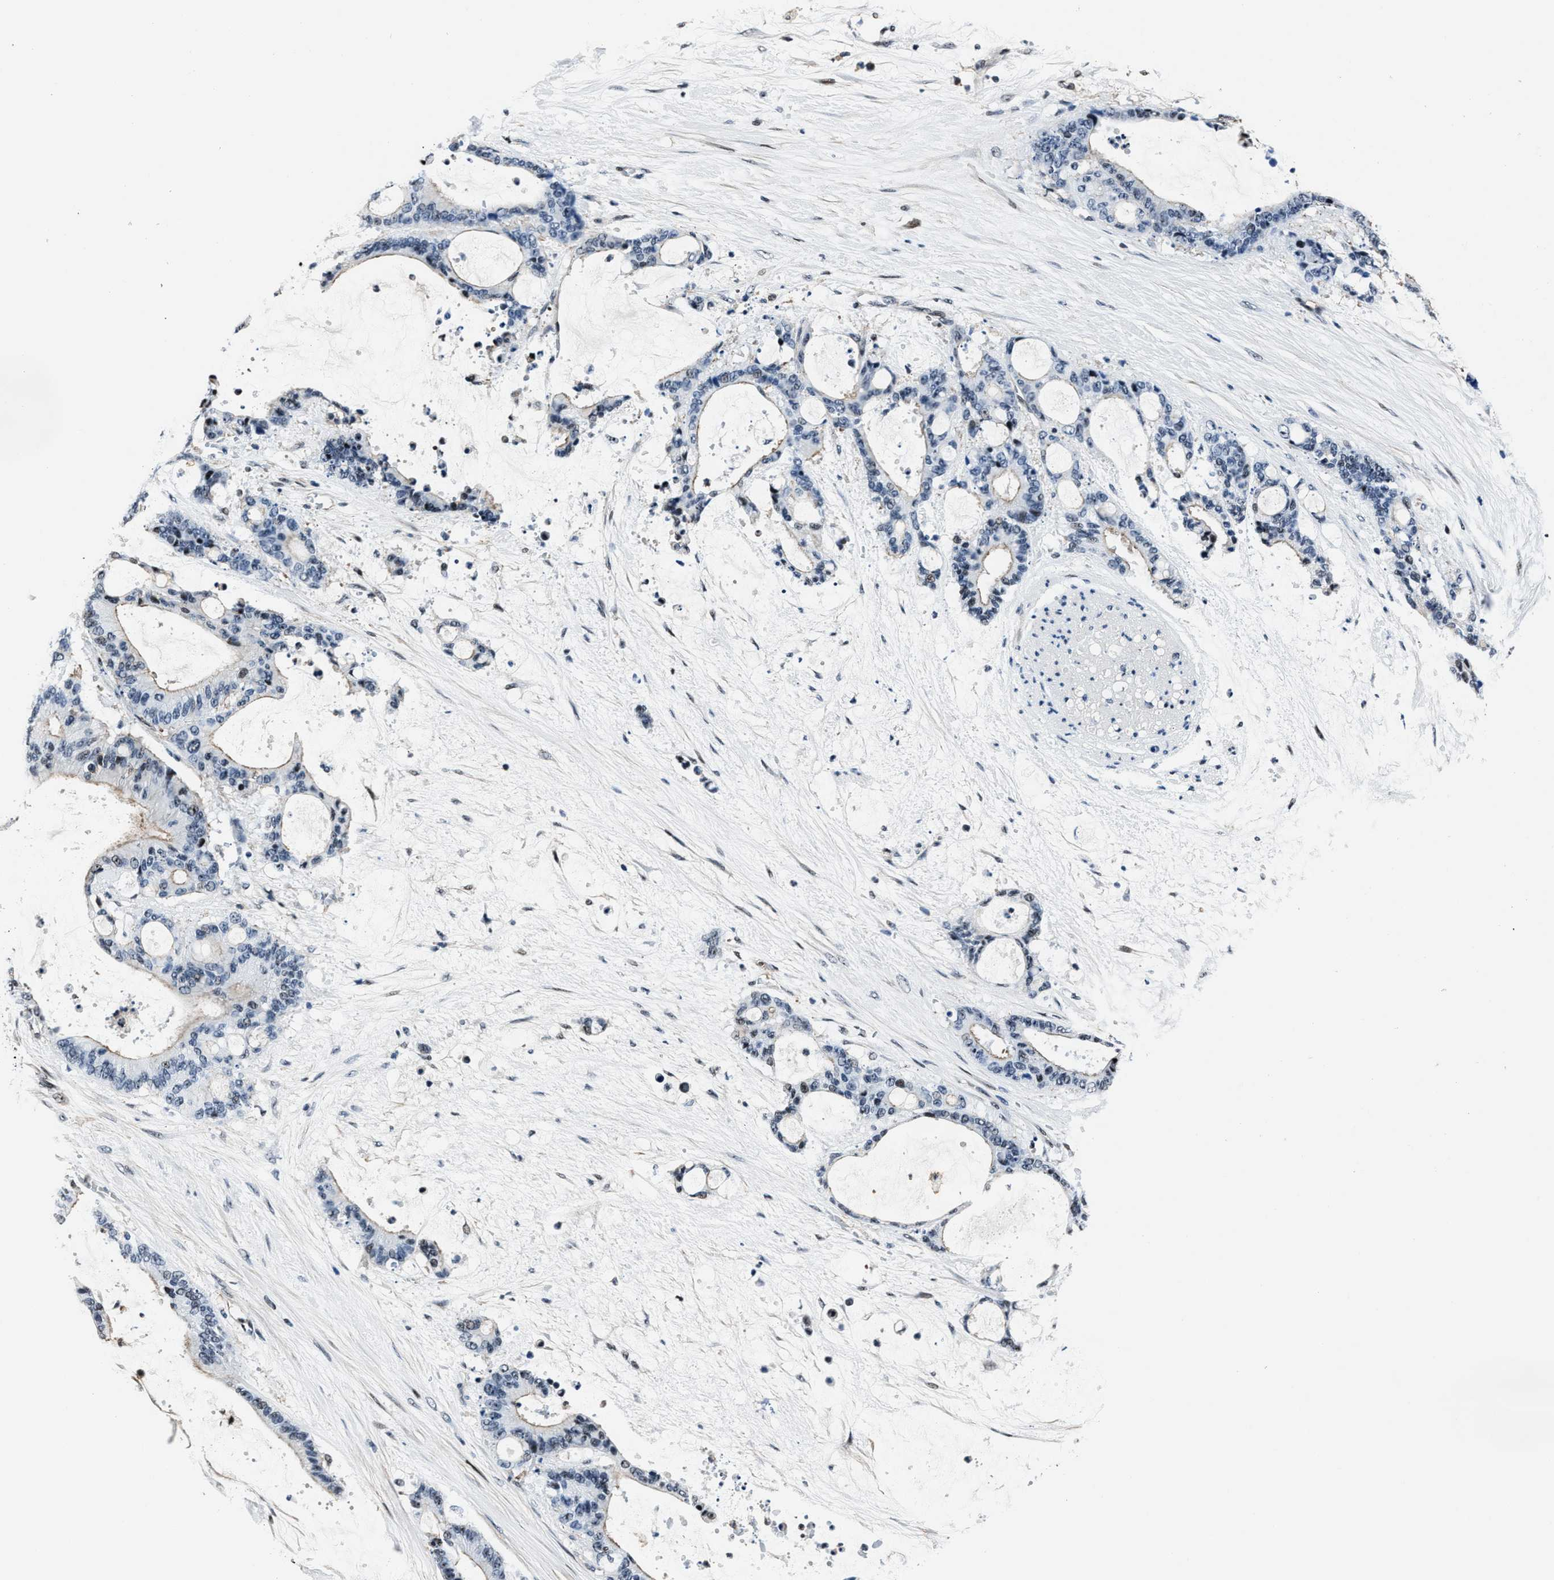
{"staining": {"intensity": "negative", "quantity": "none", "location": "none"}, "tissue": "liver cancer", "cell_type": "Tumor cells", "image_type": "cancer", "snomed": [{"axis": "morphology", "description": "Normal tissue, NOS"}, {"axis": "morphology", "description": "Cholangiocarcinoma"}, {"axis": "topography", "description": "Liver"}, {"axis": "topography", "description": "Peripheral nerve tissue"}], "caption": "A photomicrograph of liver cancer (cholangiocarcinoma) stained for a protein demonstrates no brown staining in tumor cells.", "gene": "PPIE", "patient": {"sex": "female", "age": 73}}